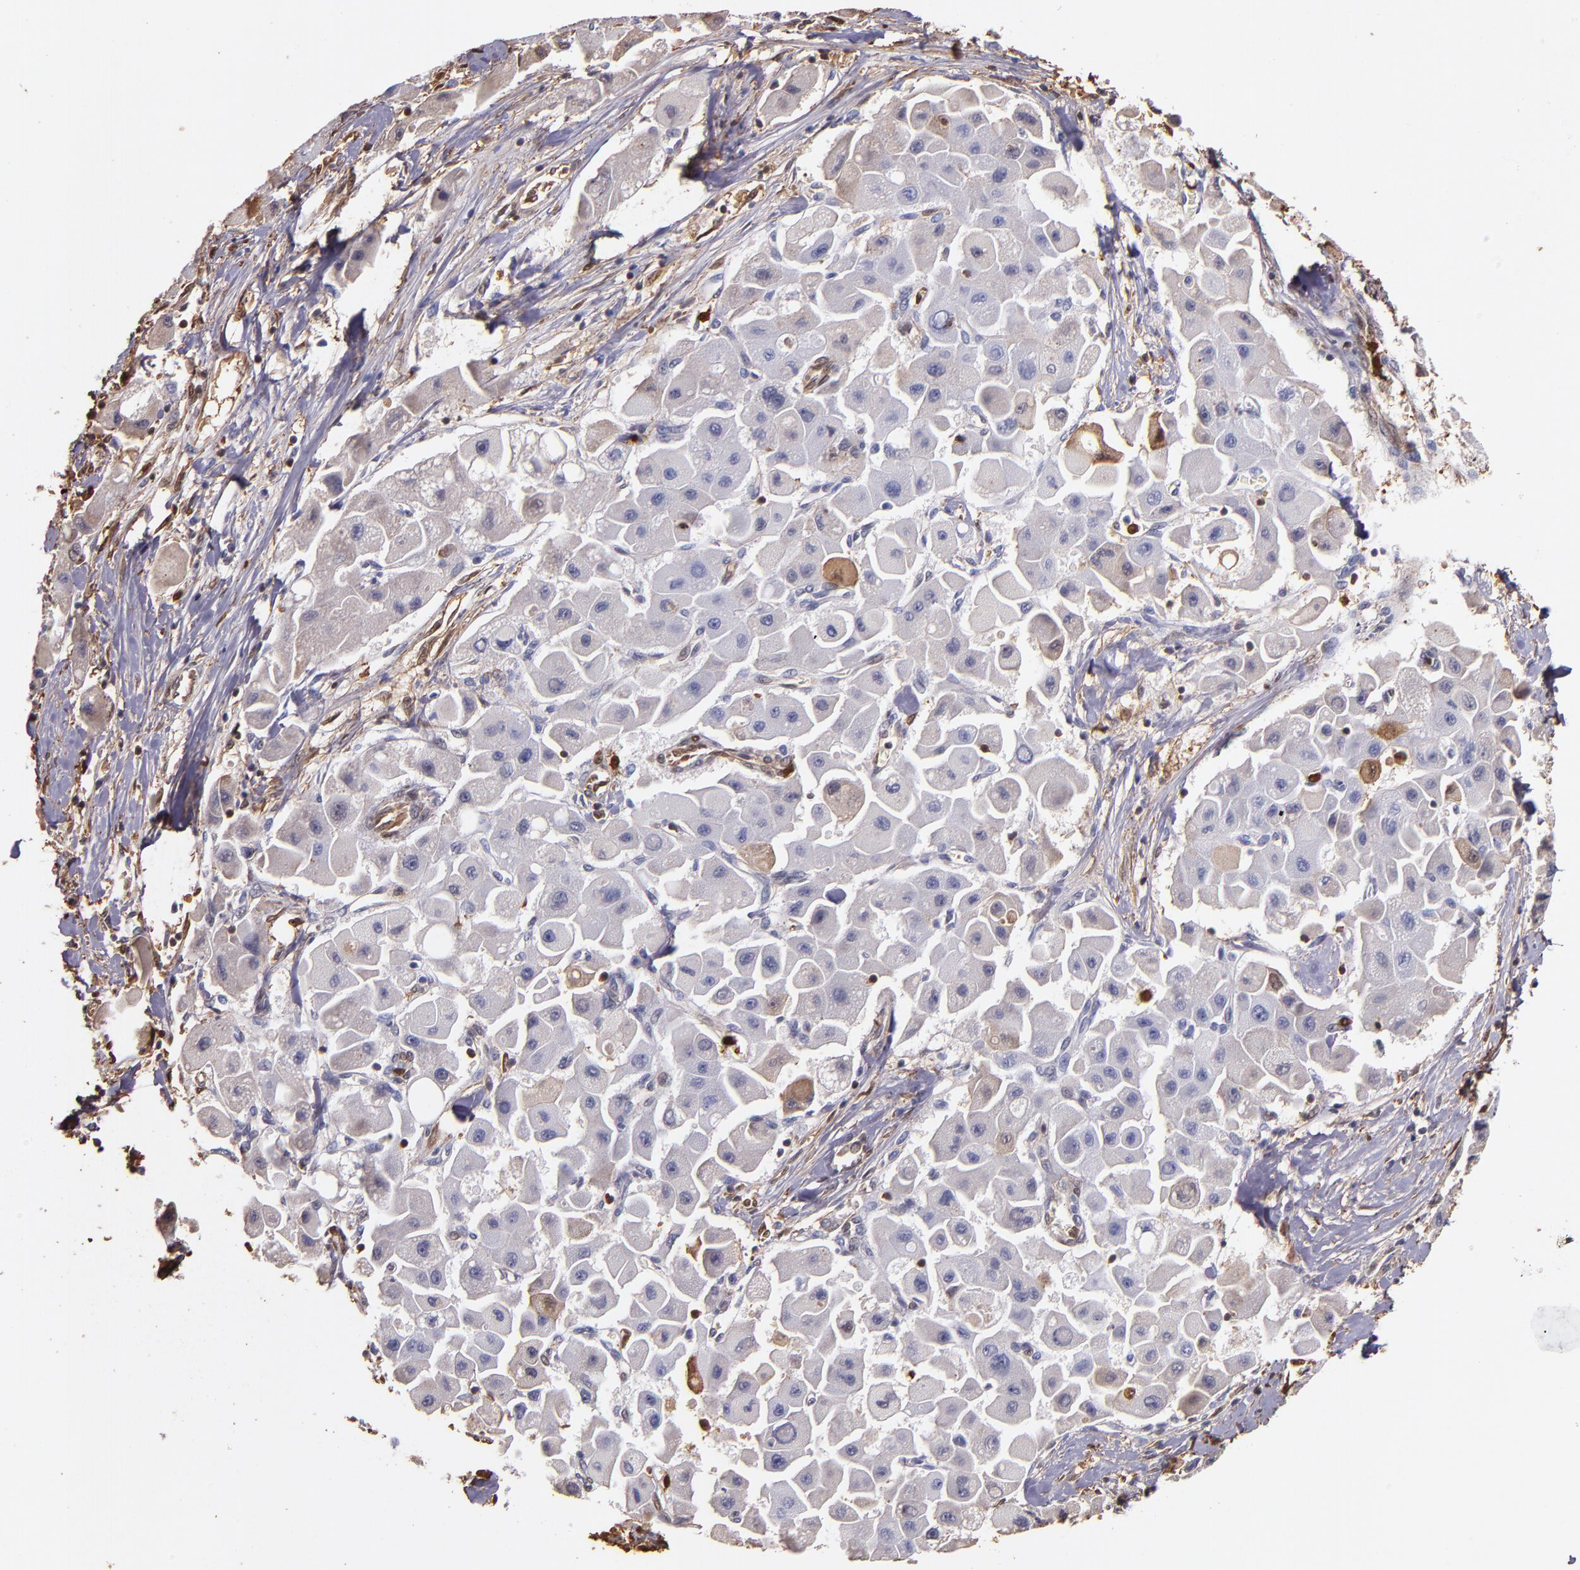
{"staining": {"intensity": "negative", "quantity": "none", "location": "none"}, "tissue": "liver cancer", "cell_type": "Tumor cells", "image_type": "cancer", "snomed": [{"axis": "morphology", "description": "Carcinoma, Hepatocellular, NOS"}, {"axis": "topography", "description": "Liver"}], "caption": "This histopathology image is of hepatocellular carcinoma (liver) stained with immunohistochemistry (IHC) to label a protein in brown with the nuclei are counter-stained blue. There is no positivity in tumor cells. (DAB (3,3'-diaminobenzidine) immunohistochemistry (IHC) visualized using brightfield microscopy, high magnification).", "gene": "S100A6", "patient": {"sex": "male", "age": 24}}